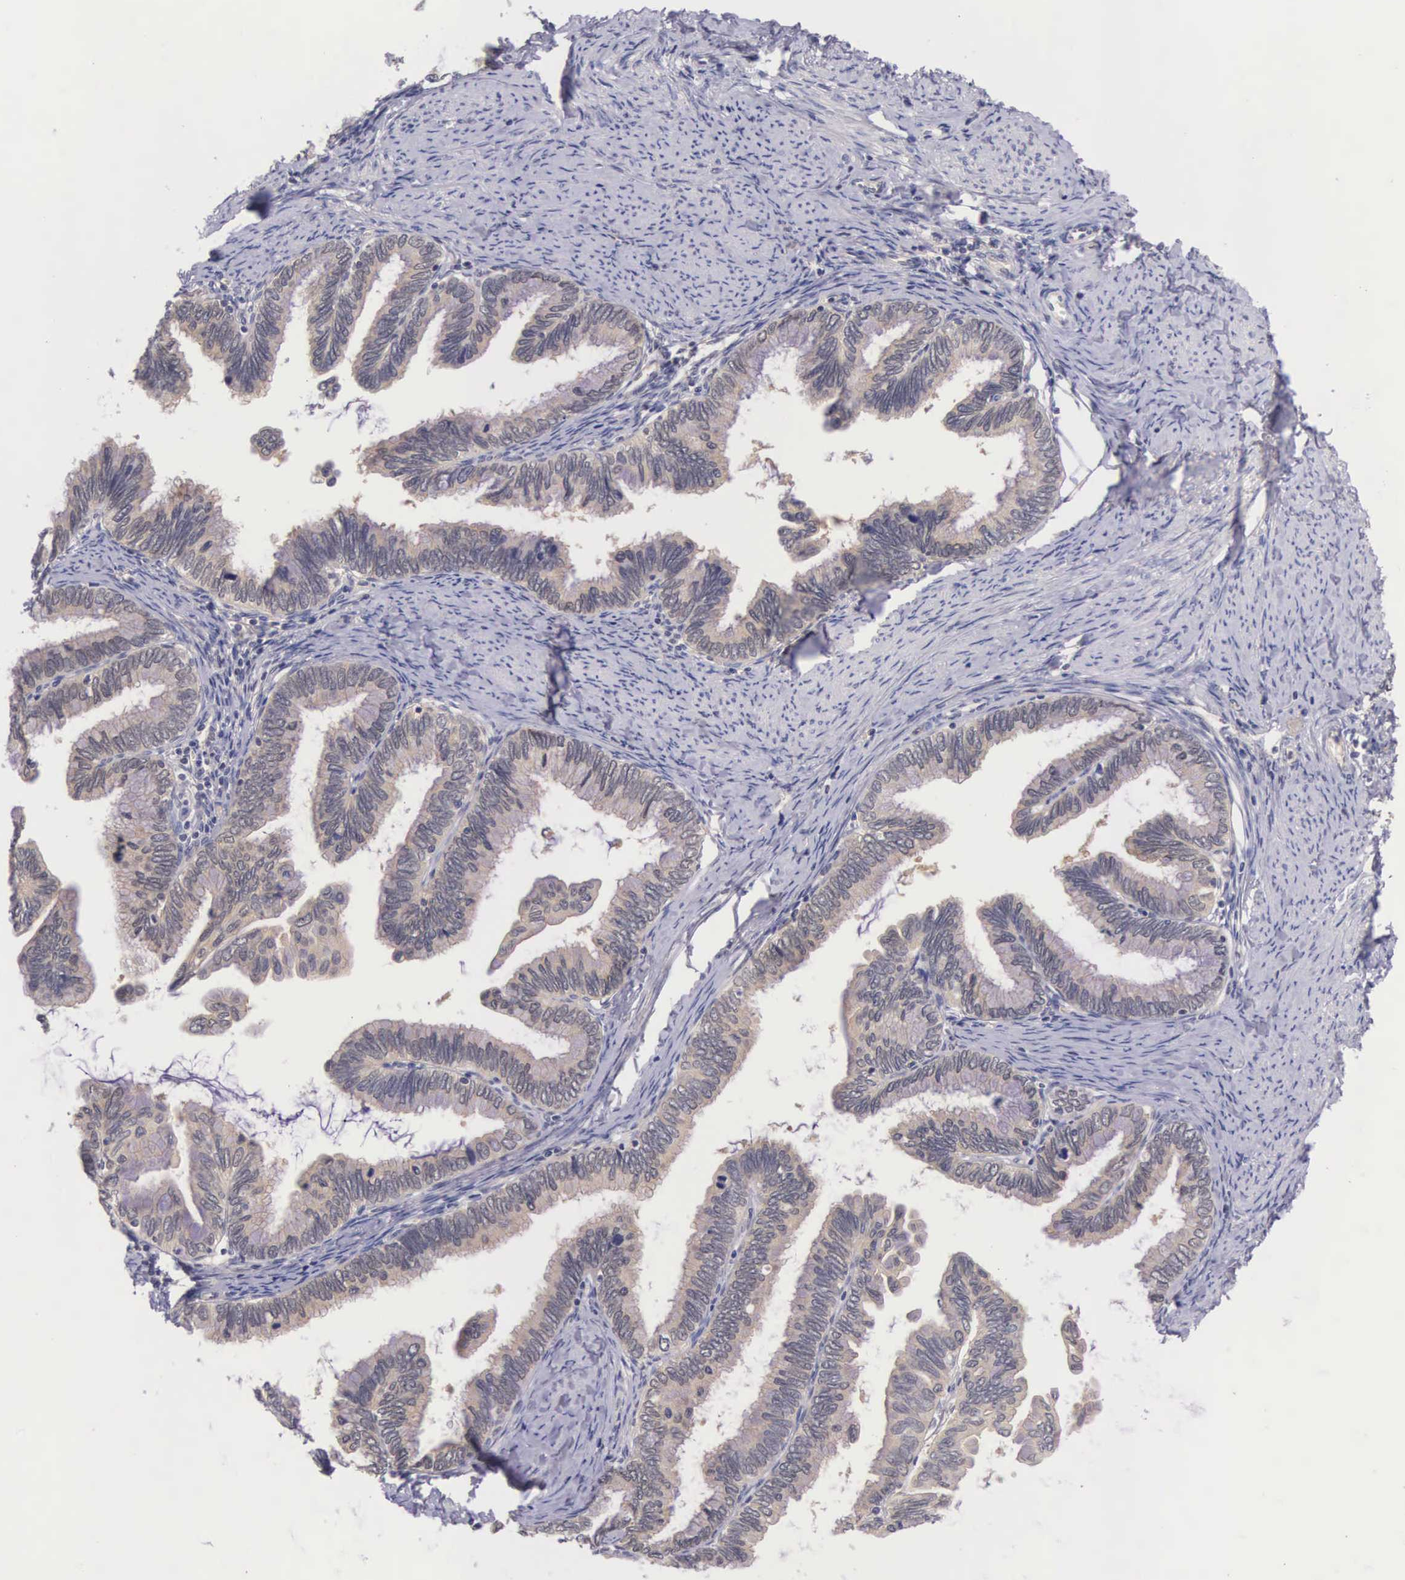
{"staining": {"intensity": "weak", "quantity": "25%-75%", "location": "cytoplasmic/membranous"}, "tissue": "cervical cancer", "cell_type": "Tumor cells", "image_type": "cancer", "snomed": [{"axis": "morphology", "description": "Adenocarcinoma, NOS"}, {"axis": "topography", "description": "Cervix"}], "caption": "Immunohistochemical staining of cervical adenocarcinoma displays low levels of weak cytoplasmic/membranous protein staining in approximately 25%-75% of tumor cells.", "gene": "IGBP1", "patient": {"sex": "female", "age": 49}}